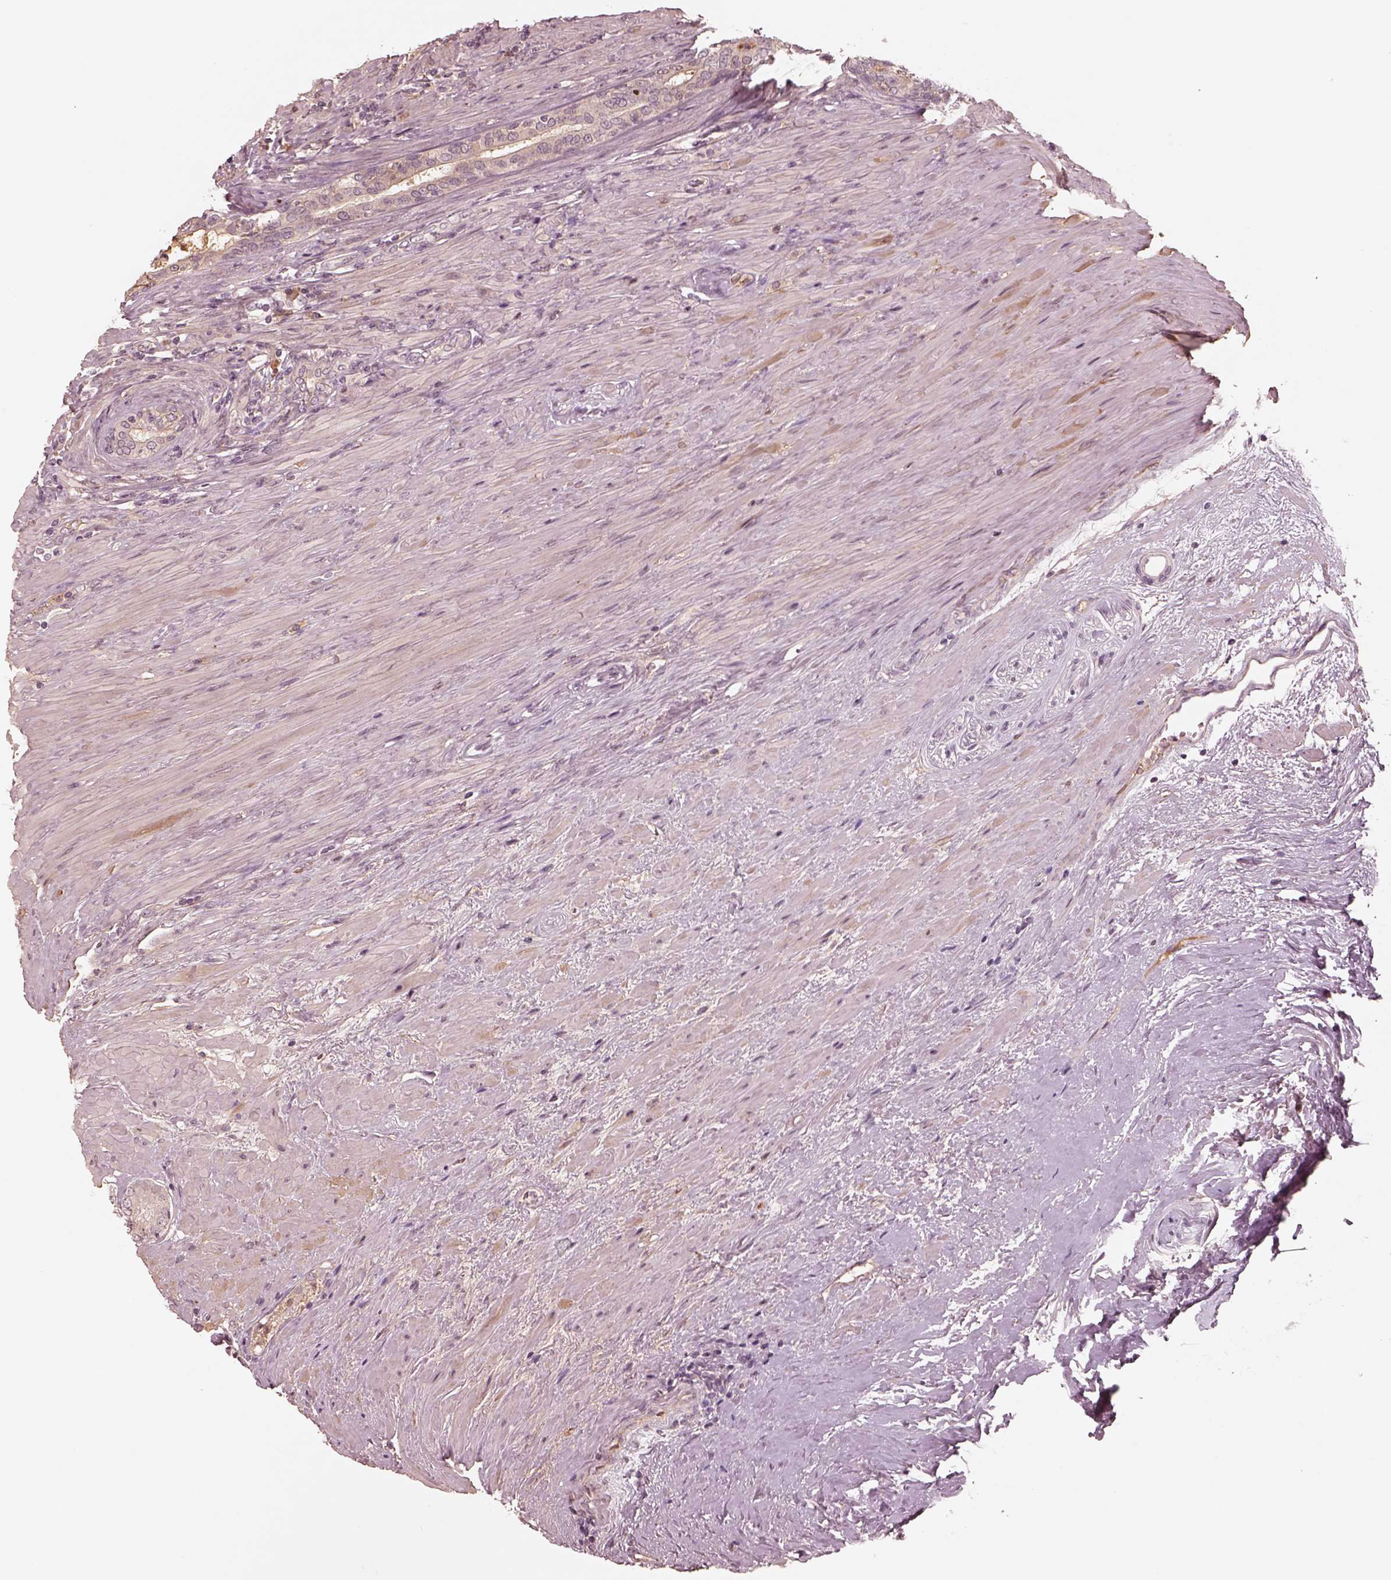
{"staining": {"intensity": "negative", "quantity": "none", "location": "none"}, "tissue": "prostate cancer", "cell_type": "Tumor cells", "image_type": "cancer", "snomed": [{"axis": "morphology", "description": "Adenocarcinoma, Low grade"}, {"axis": "topography", "description": "Prostate and seminal vesicle, NOS"}], "caption": "Human prostate cancer (low-grade adenocarcinoma) stained for a protein using immunohistochemistry exhibits no expression in tumor cells.", "gene": "TF", "patient": {"sex": "male", "age": 61}}